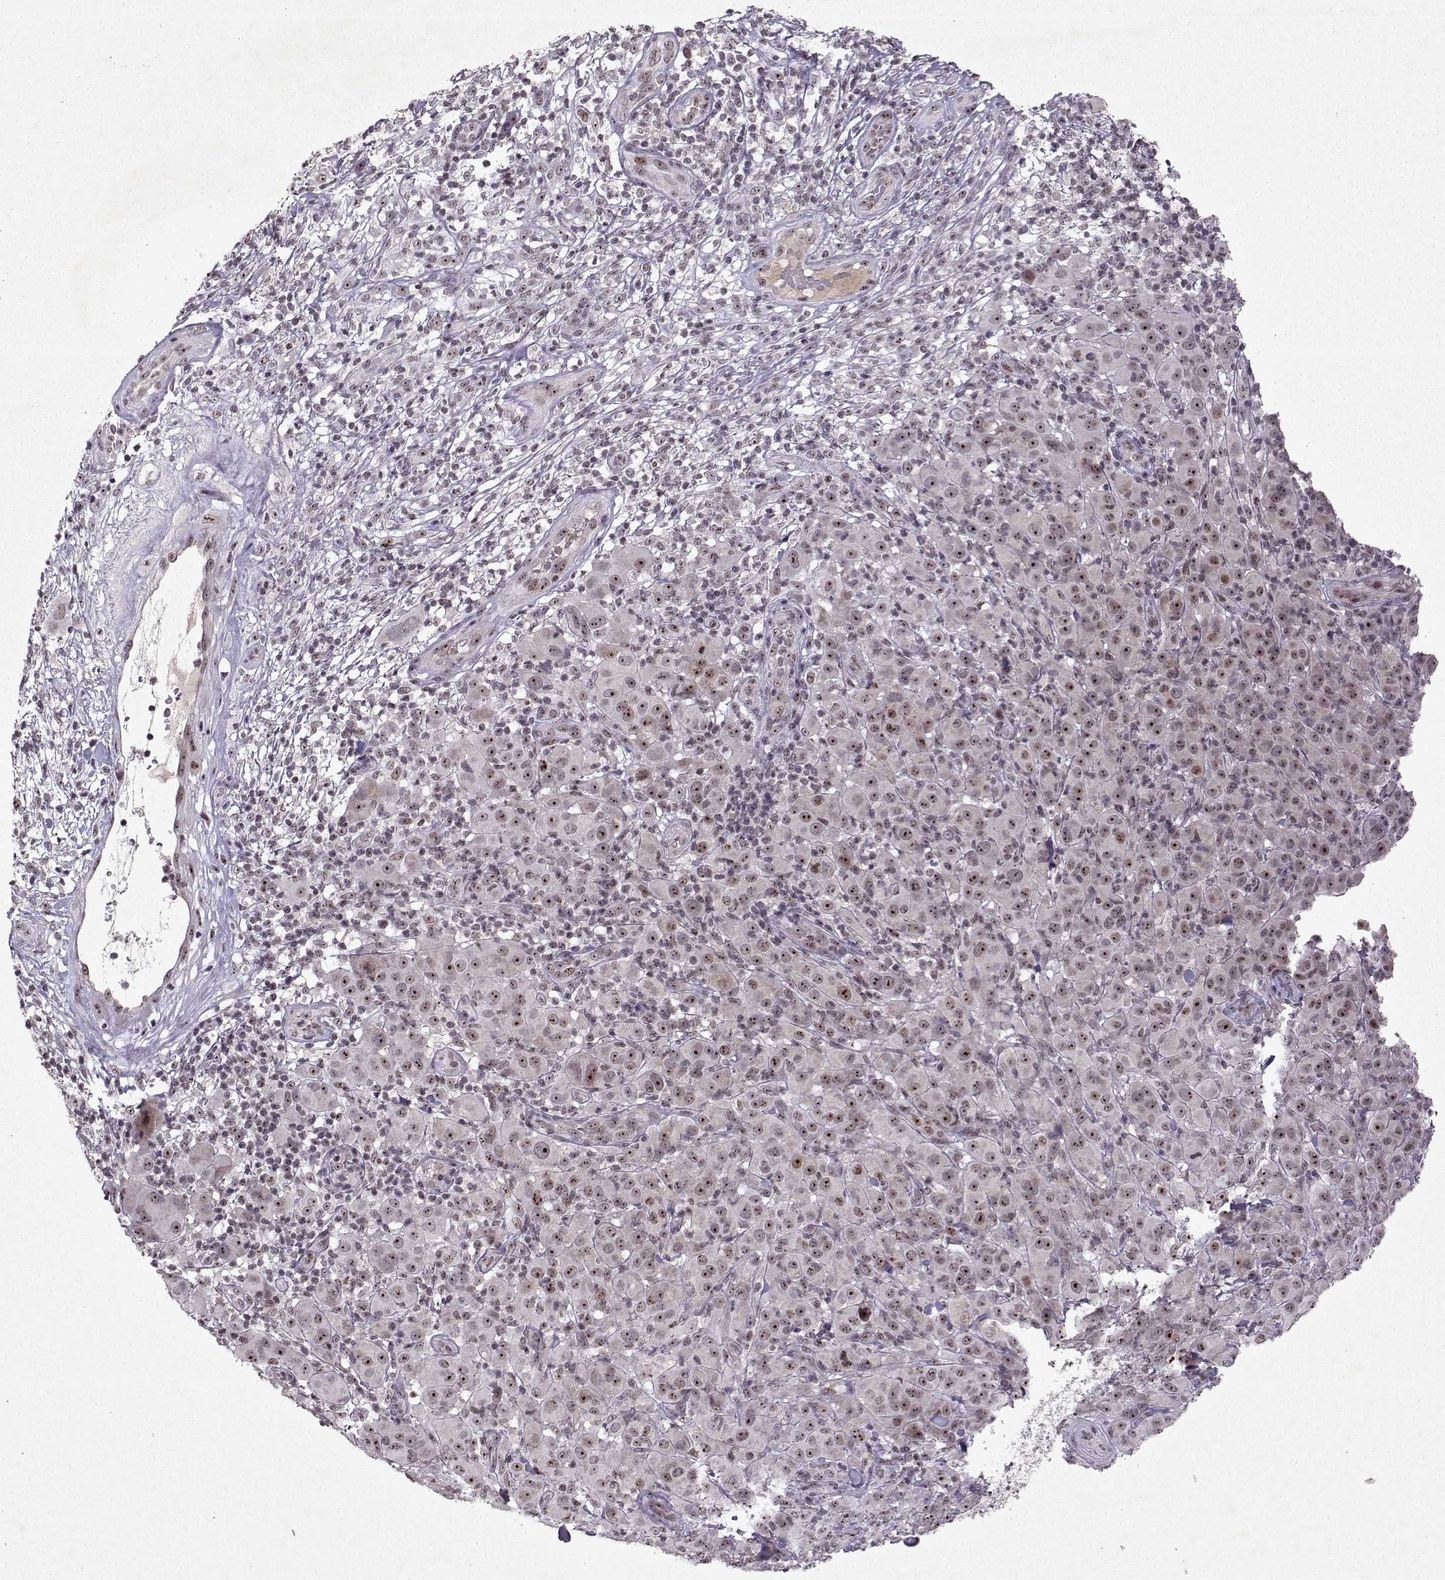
{"staining": {"intensity": "moderate", "quantity": ">75%", "location": "nuclear"}, "tissue": "melanoma", "cell_type": "Tumor cells", "image_type": "cancer", "snomed": [{"axis": "morphology", "description": "Malignant melanoma, NOS"}, {"axis": "topography", "description": "Skin"}], "caption": "Malignant melanoma stained with DAB immunohistochemistry (IHC) displays medium levels of moderate nuclear positivity in approximately >75% of tumor cells.", "gene": "DDX56", "patient": {"sex": "female", "age": 87}}